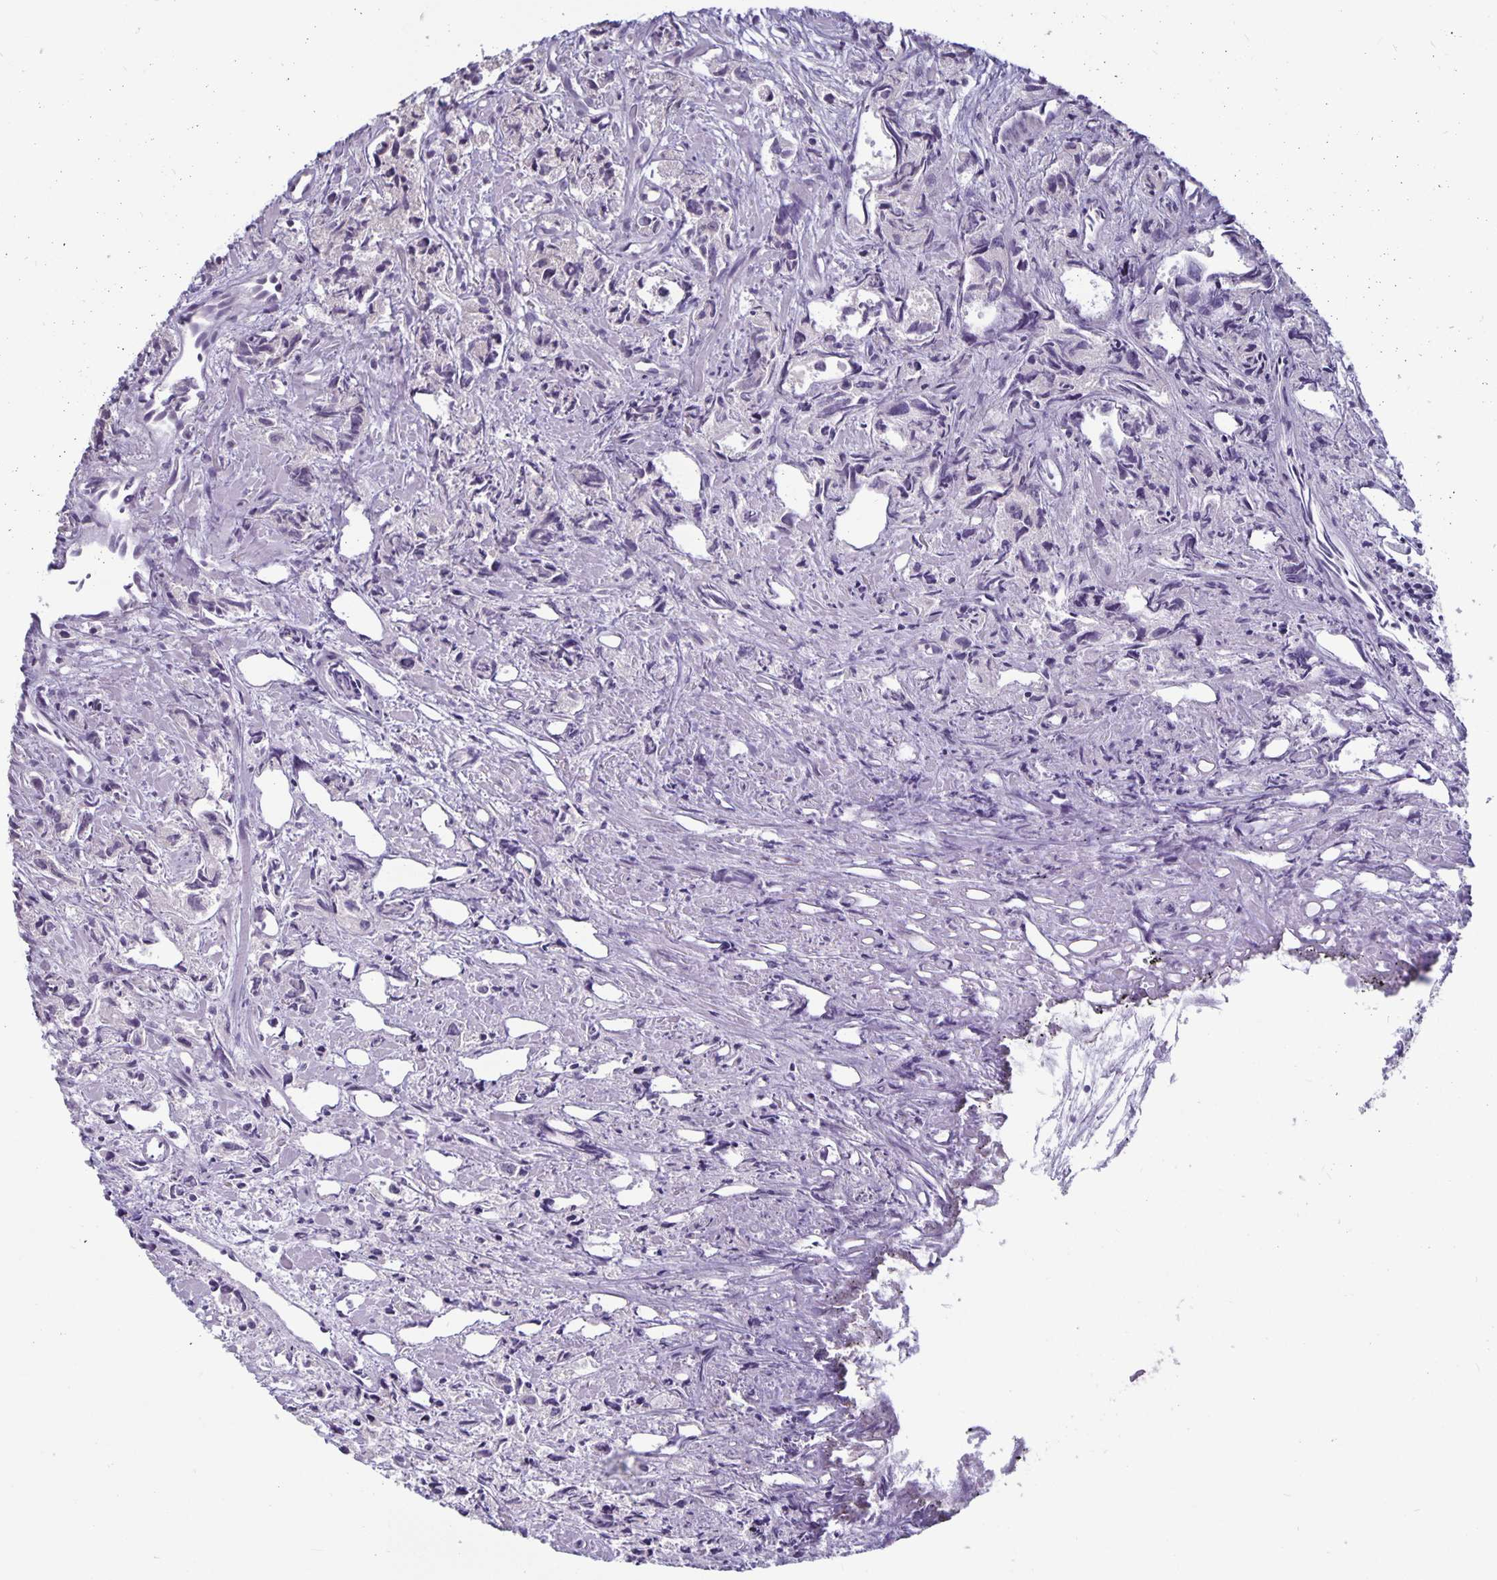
{"staining": {"intensity": "negative", "quantity": "none", "location": "none"}, "tissue": "prostate cancer", "cell_type": "Tumor cells", "image_type": "cancer", "snomed": [{"axis": "morphology", "description": "Adenocarcinoma, High grade"}, {"axis": "topography", "description": "Prostate"}], "caption": "A micrograph of human prostate cancer (adenocarcinoma (high-grade)) is negative for staining in tumor cells.", "gene": "PLCB3", "patient": {"sex": "male", "age": 58}}